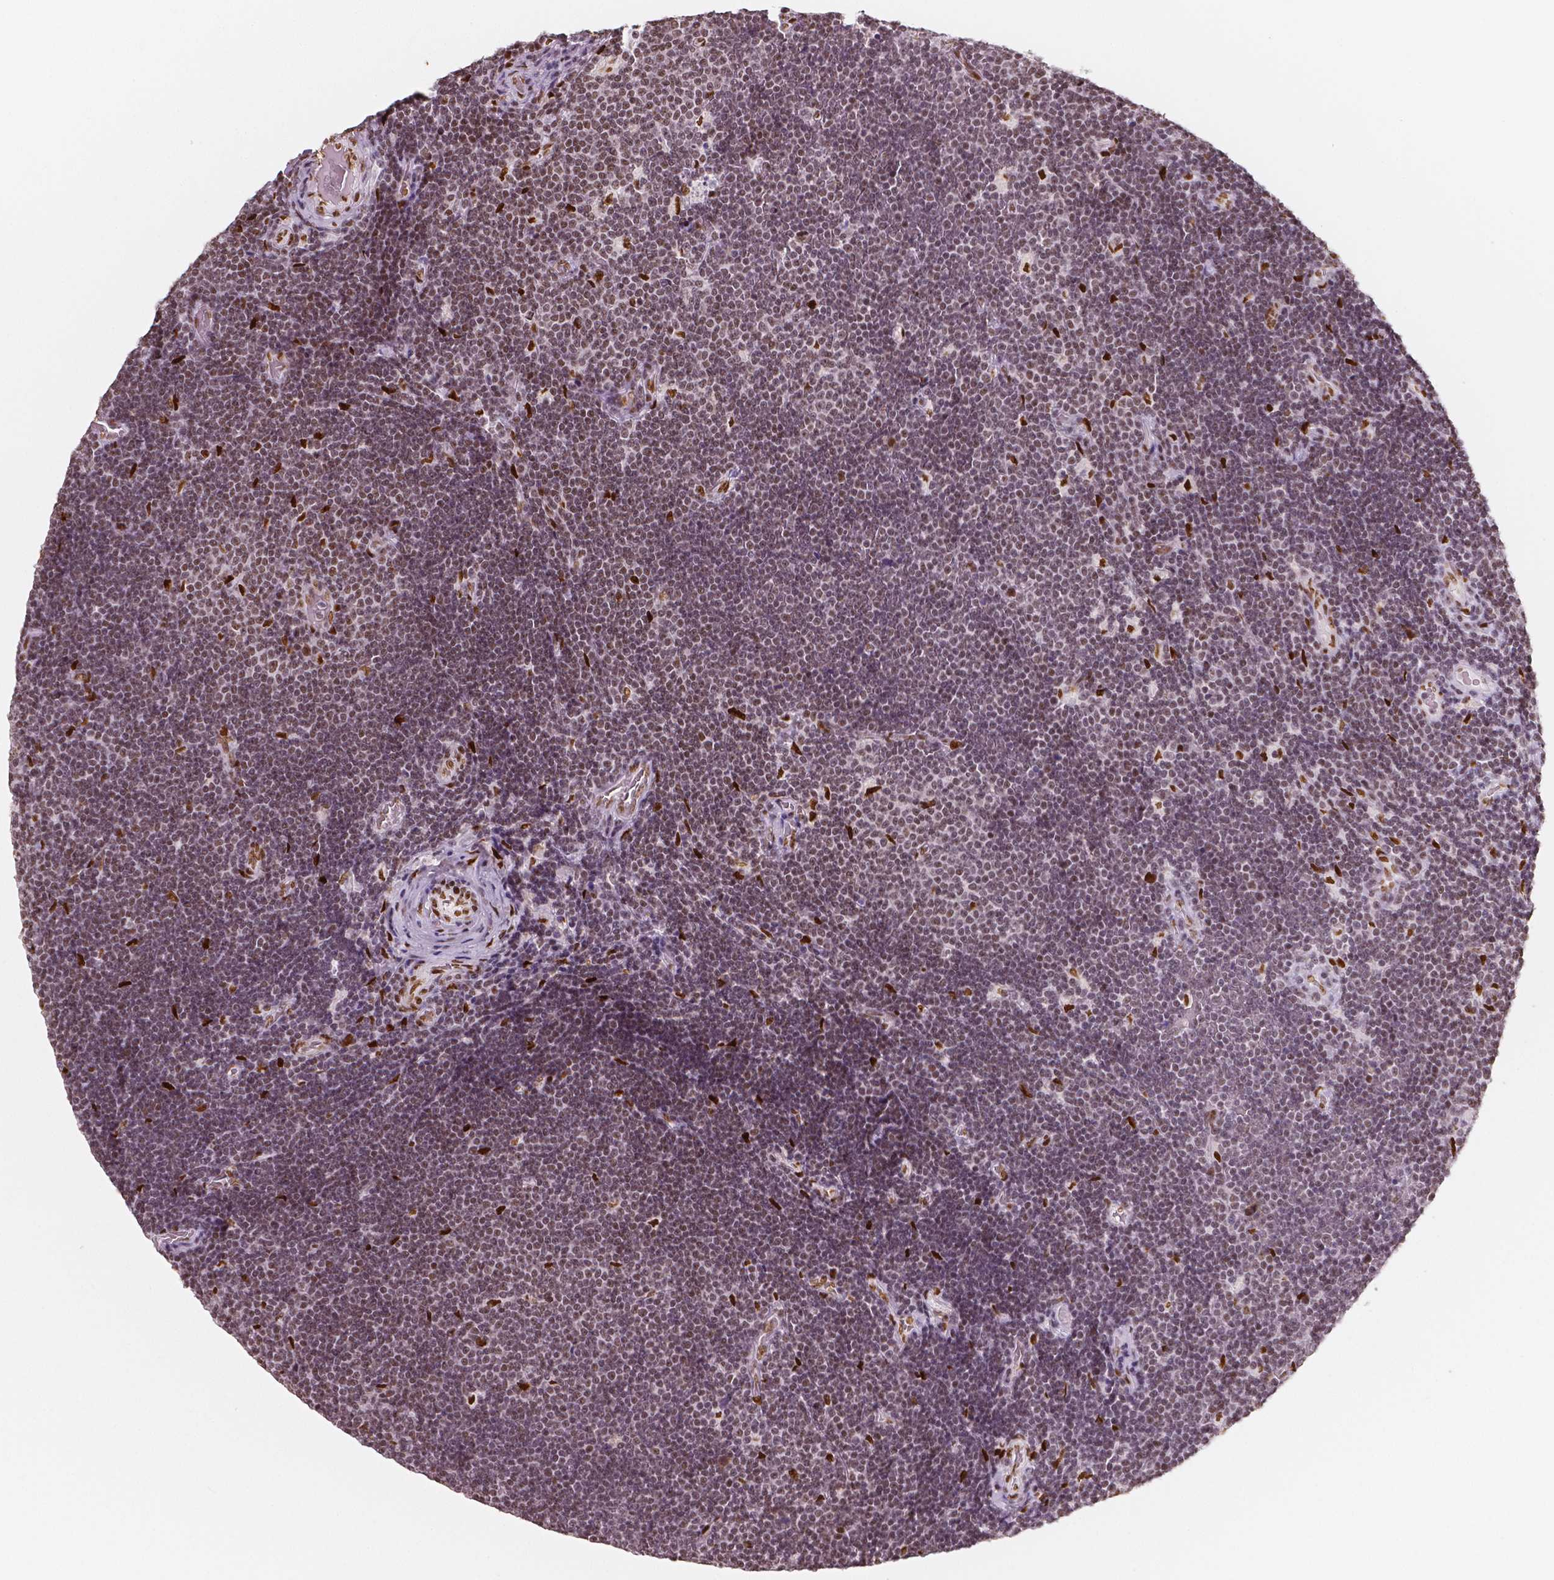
{"staining": {"intensity": "weak", "quantity": "25%-75%", "location": "nuclear"}, "tissue": "lymphoma", "cell_type": "Tumor cells", "image_type": "cancer", "snomed": [{"axis": "morphology", "description": "Malignant lymphoma, non-Hodgkin's type, Low grade"}, {"axis": "topography", "description": "Brain"}], "caption": "Tumor cells demonstrate low levels of weak nuclear staining in approximately 25%-75% of cells in low-grade malignant lymphoma, non-Hodgkin's type.", "gene": "NUCKS1", "patient": {"sex": "female", "age": 66}}